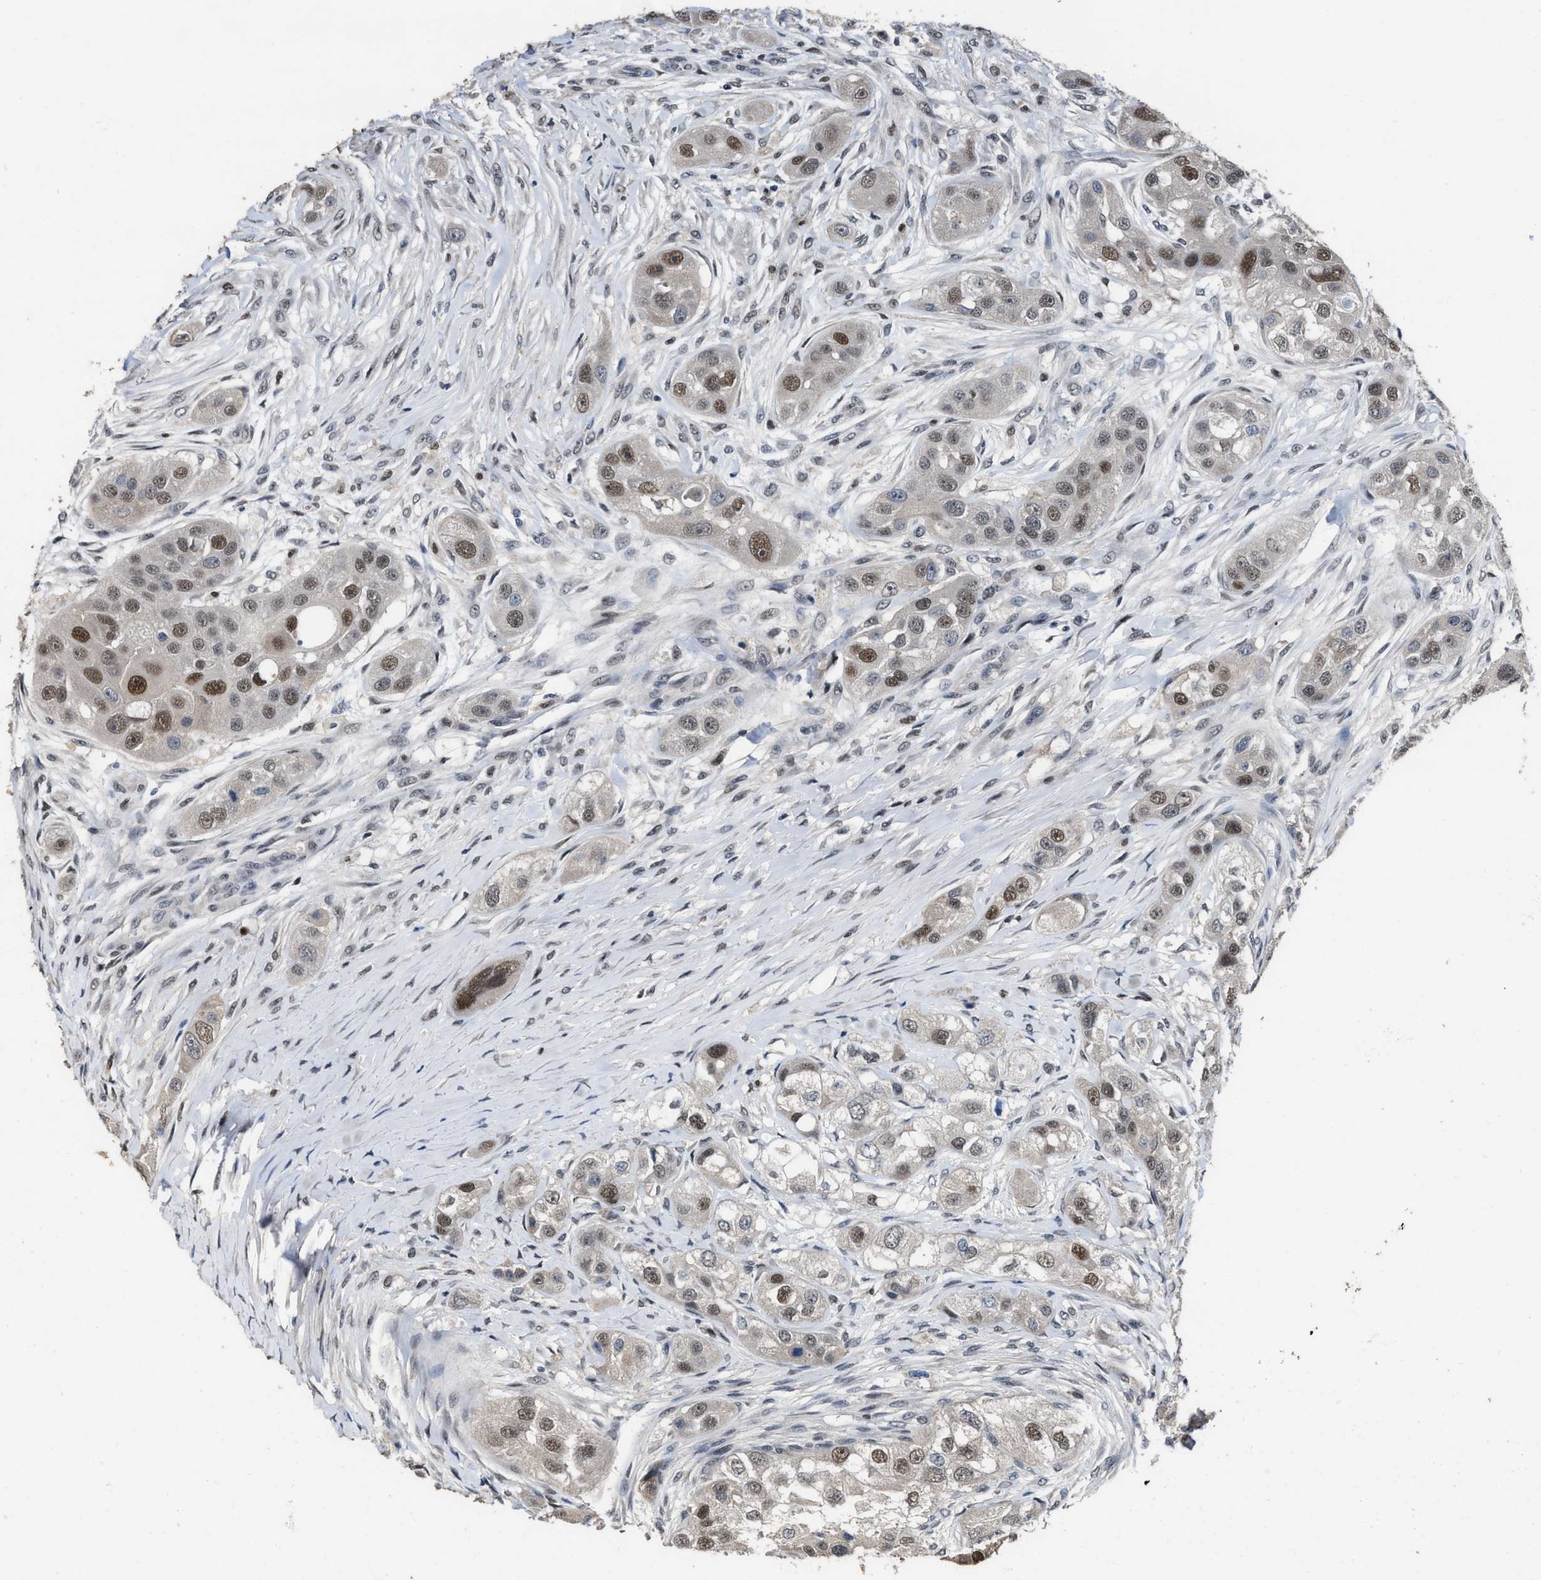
{"staining": {"intensity": "moderate", "quantity": ">75%", "location": "nuclear"}, "tissue": "head and neck cancer", "cell_type": "Tumor cells", "image_type": "cancer", "snomed": [{"axis": "morphology", "description": "Normal tissue, NOS"}, {"axis": "morphology", "description": "Squamous cell carcinoma, NOS"}, {"axis": "topography", "description": "Skeletal muscle"}, {"axis": "topography", "description": "Head-Neck"}], "caption": "Immunohistochemical staining of human head and neck squamous cell carcinoma demonstrates medium levels of moderate nuclear protein expression in approximately >75% of tumor cells.", "gene": "ZNF20", "patient": {"sex": "male", "age": 51}}